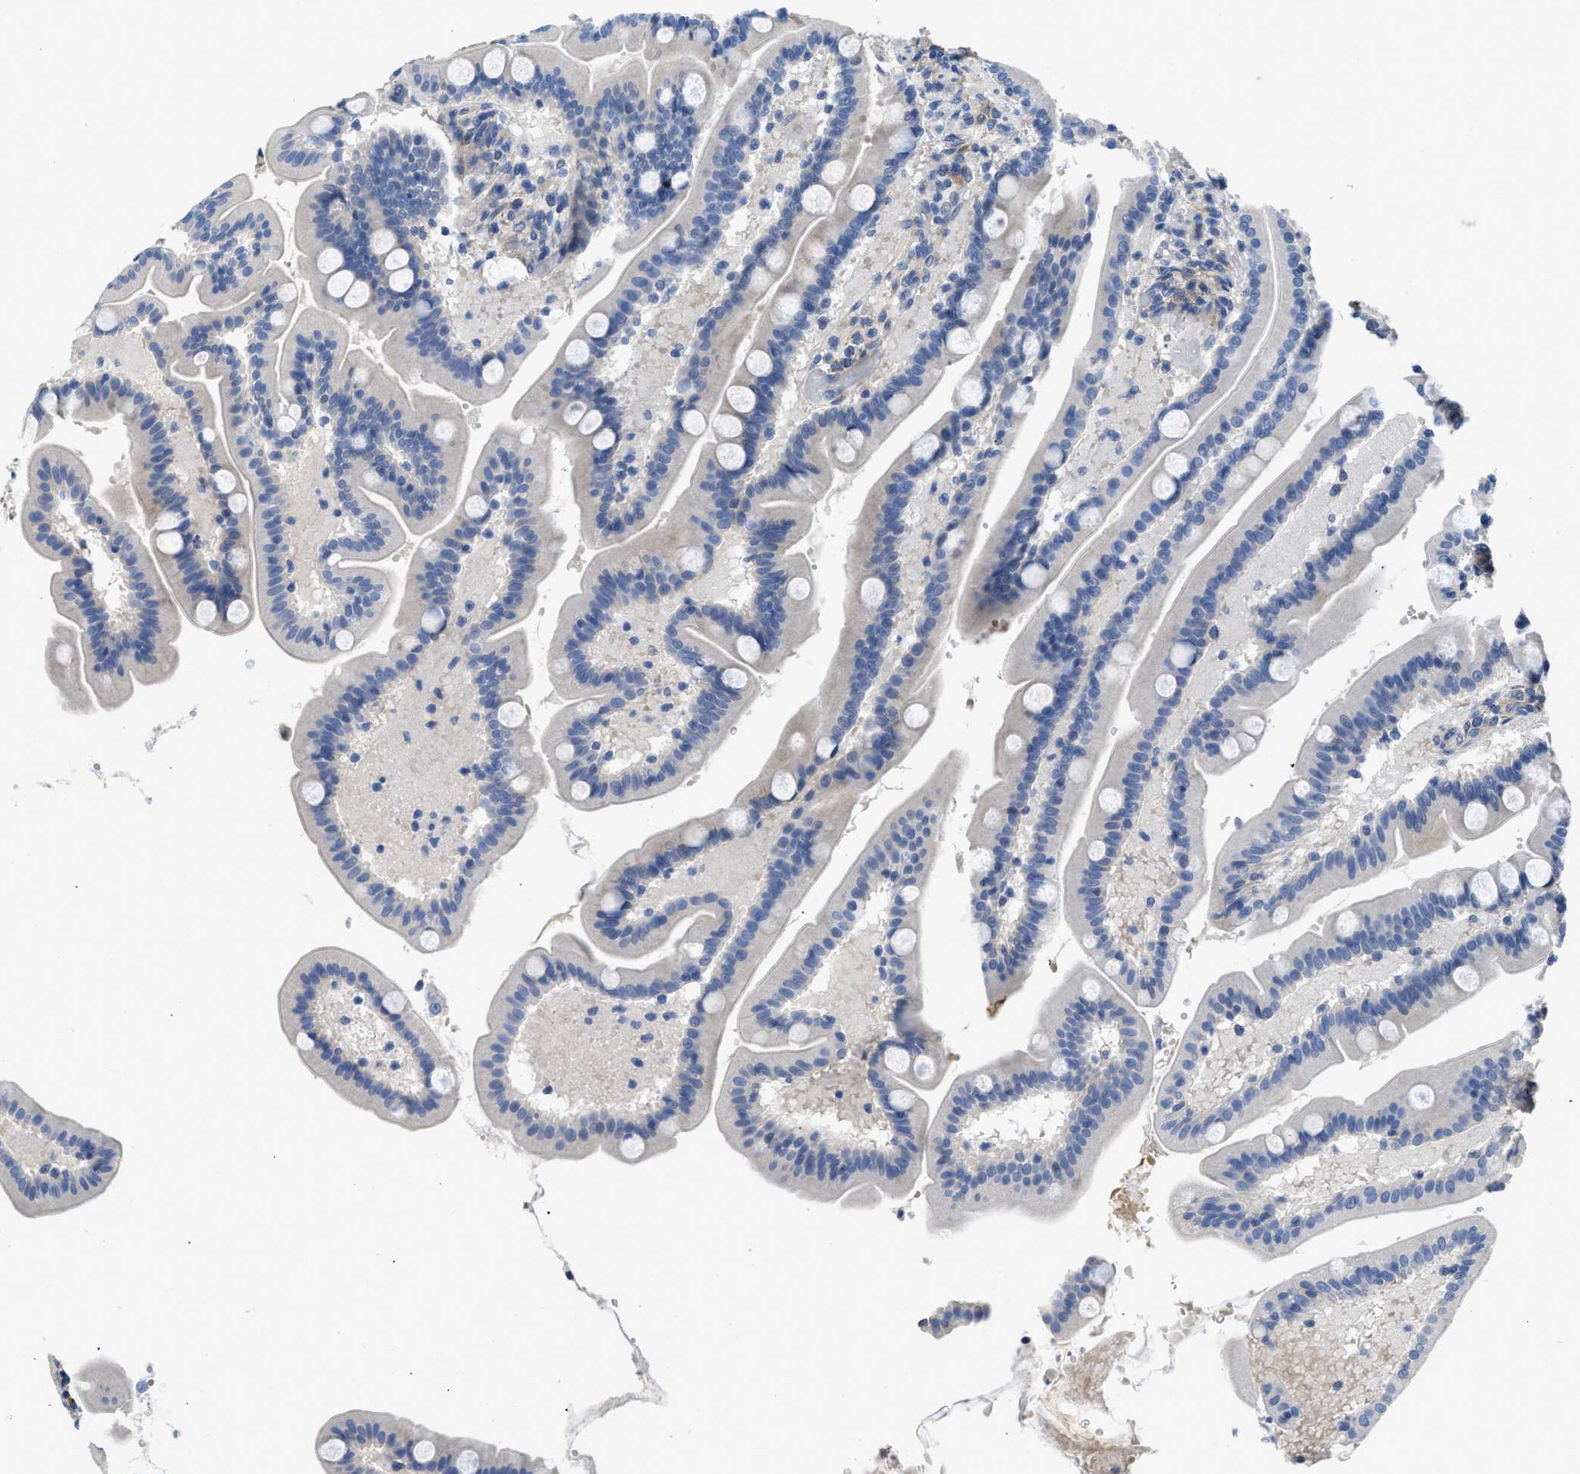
{"staining": {"intensity": "negative", "quantity": "none", "location": "none"}, "tissue": "duodenum", "cell_type": "Glandular cells", "image_type": "normal", "snomed": [{"axis": "morphology", "description": "Normal tissue, NOS"}, {"axis": "topography", "description": "Duodenum"}], "caption": "Glandular cells show no significant expression in unremarkable duodenum. (DAB immunohistochemistry (IHC) visualized using brightfield microscopy, high magnification).", "gene": "C1S", "patient": {"sex": "male", "age": 54}}